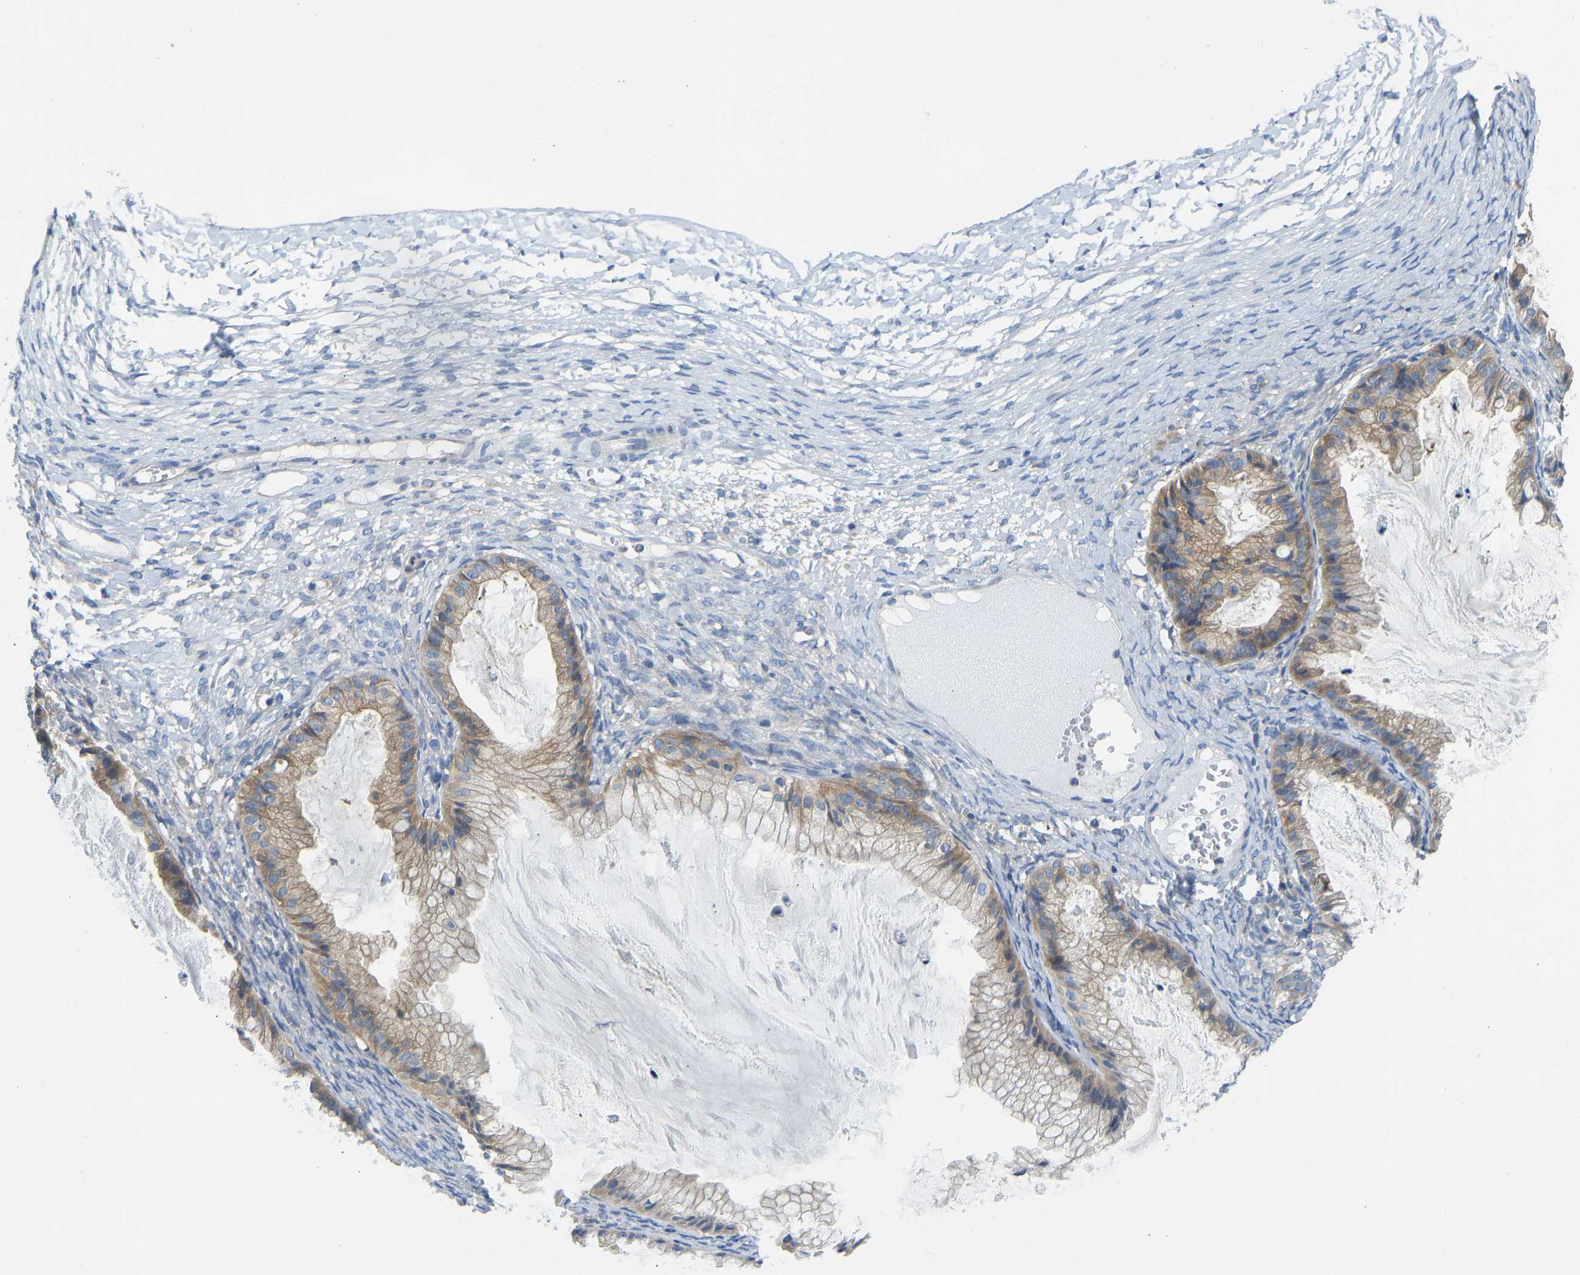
{"staining": {"intensity": "moderate", "quantity": ">75%", "location": "cytoplasmic/membranous"}, "tissue": "ovarian cancer", "cell_type": "Tumor cells", "image_type": "cancer", "snomed": [{"axis": "morphology", "description": "Cystadenocarcinoma, mucinous, NOS"}, {"axis": "topography", "description": "Ovary"}], "caption": "High-magnification brightfield microscopy of ovarian cancer (mucinous cystadenocarcinoma) stained with DAB (3,3'-diaminobenzidine) (brown) and counterstained with hematoxylin (blue). tumor cells exhibit moderate cytoplasmic/membranous expression is present in about>75% of cells.", "gene": "PPP3CA", "patient": {"sex": "female", "age": 57}}